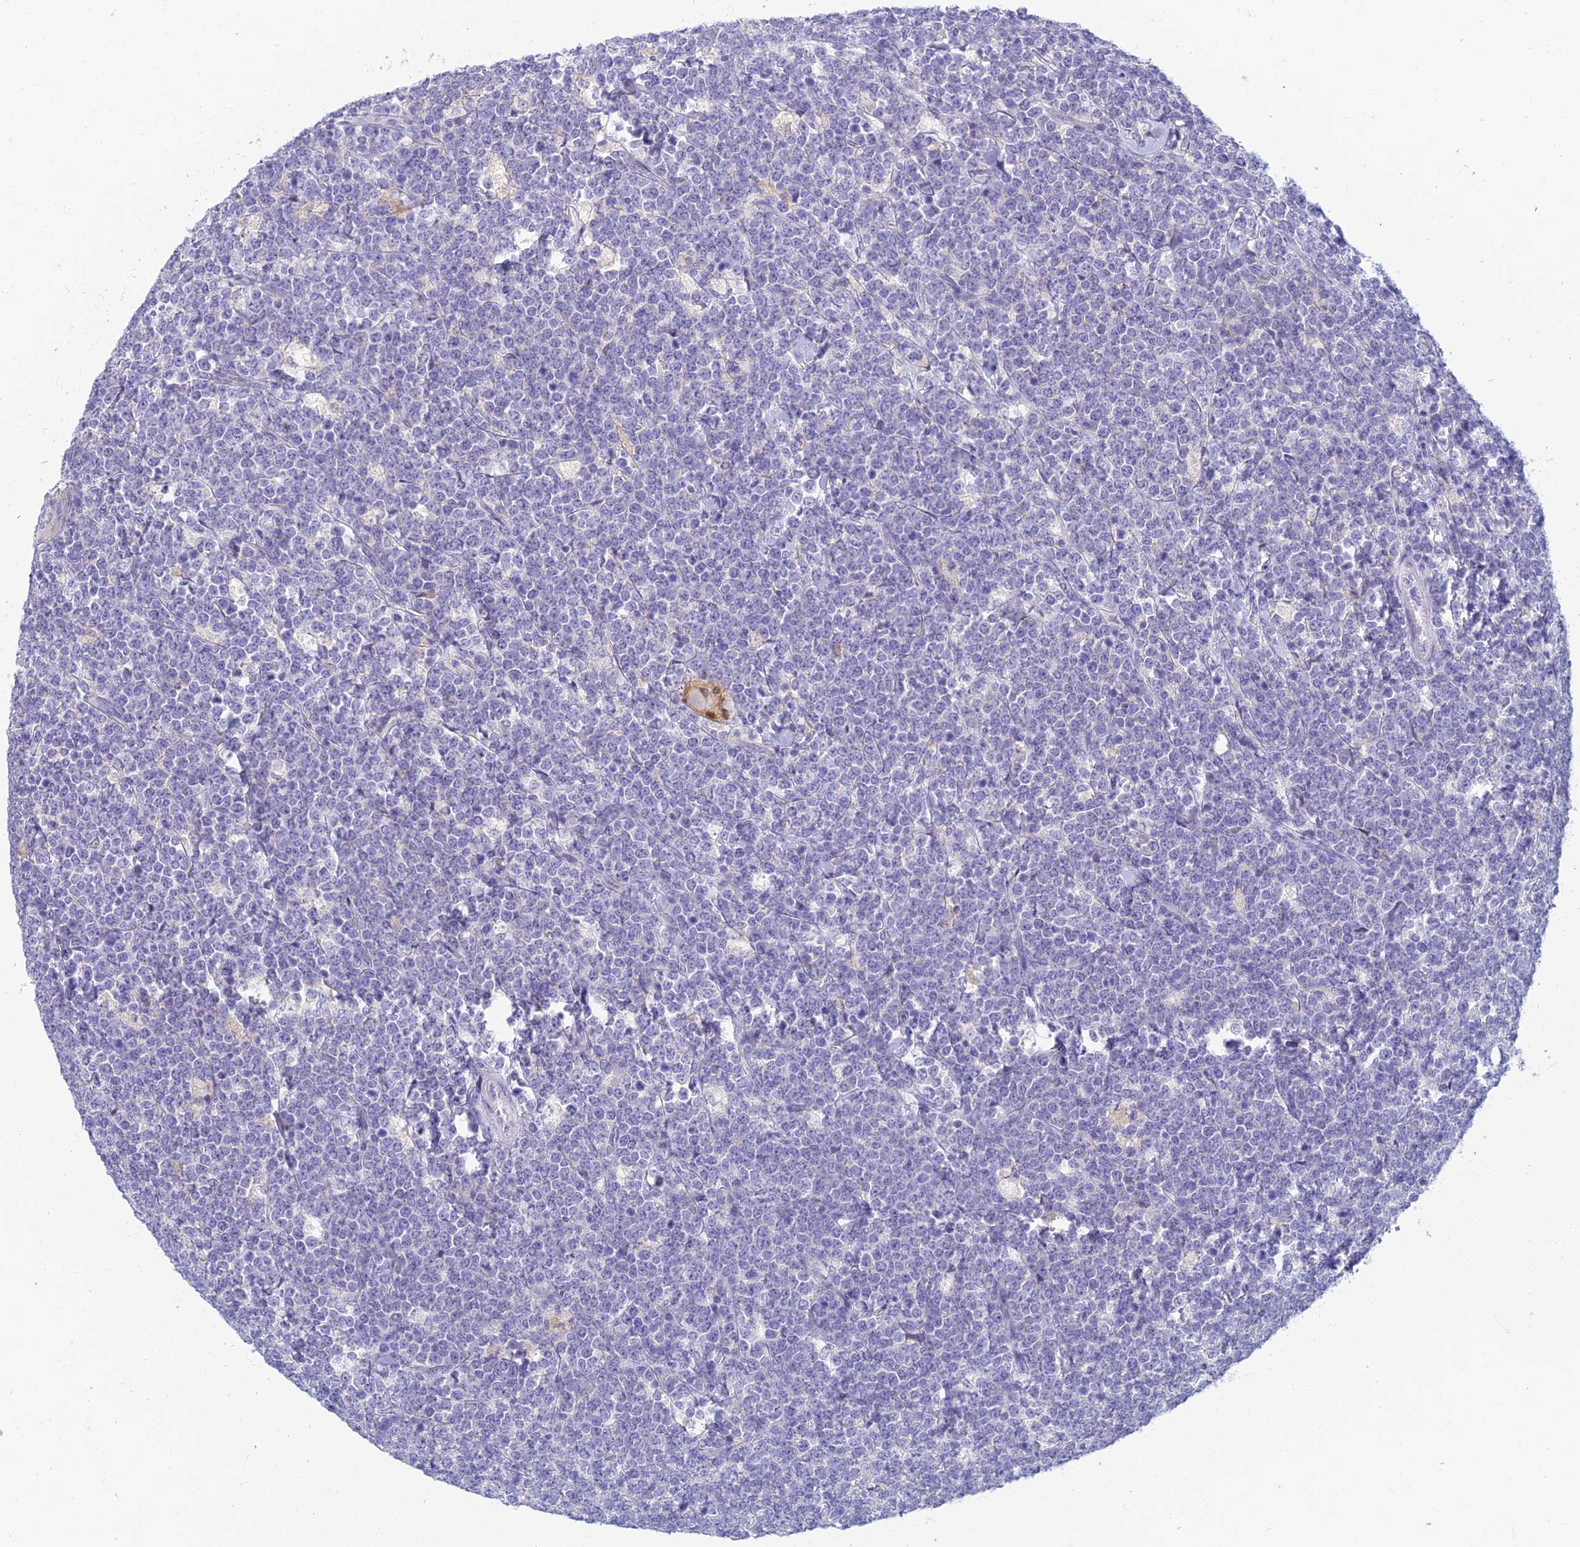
{"staining": {"intensity": "negative", "quantity": "none", "location": "none"}, "tissue": "lymphoma", "cell_type": "Tumor cells", "image_type": "cancer", "snomed": [{"axis": "morphology", "description": "Malignant lymphoma, non-Hodgkin's type, High grade"}, {"axis": "topography", "description": "Small intestine"}], "caption": "Lymphoma was stained to show a protein in brown. There is no significant expression in tumor cells.", "gene": "NEURL1", "patient": {"sex": "male", "age": 8}}